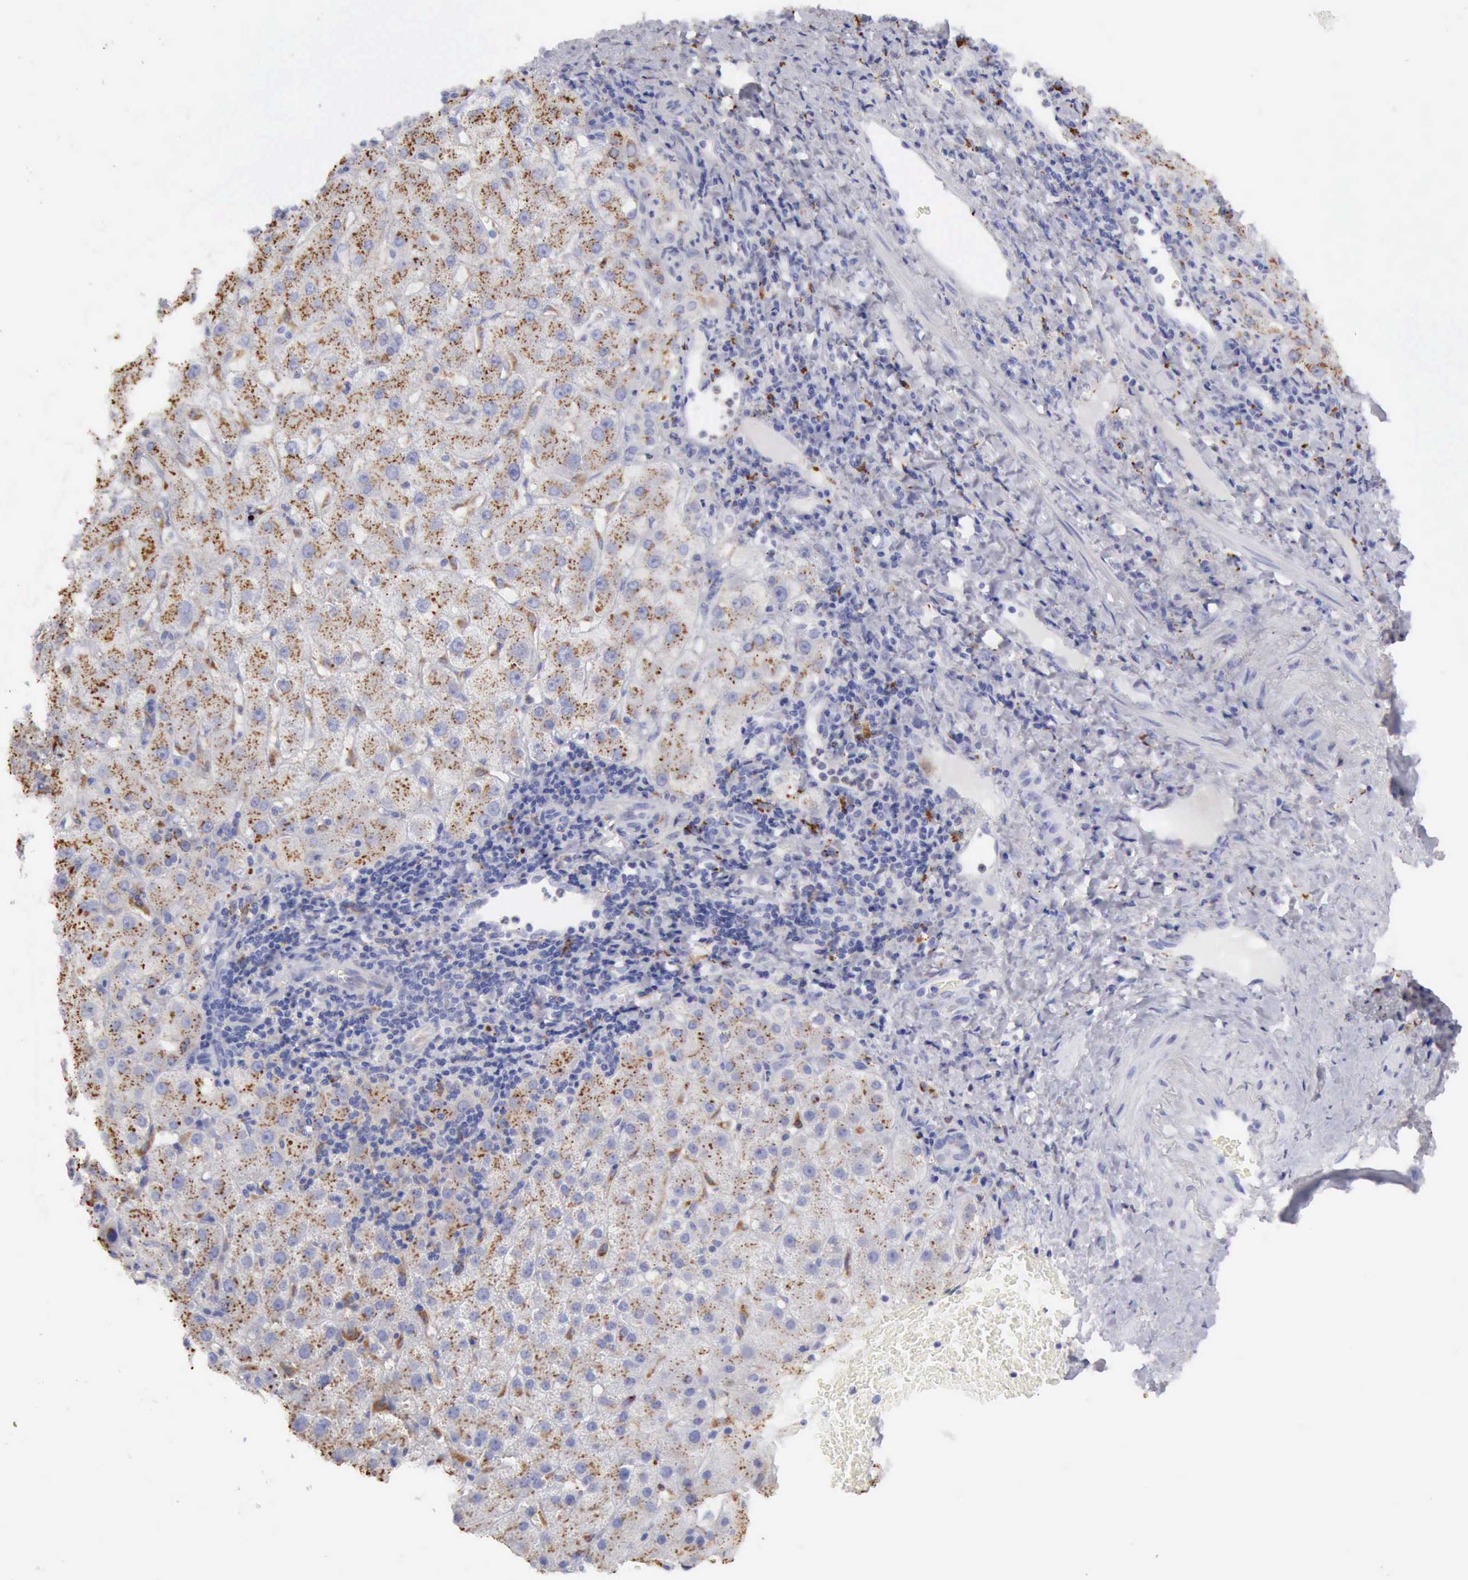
{"staining": {"intensity": "weak", "quantity": "25%-75%", "location": "cytoplasmic/membranous"}, "tissue": "liver cancer", "cell_type": "Tumor cells", "image_type": "cancer", "snomed": [{"axis": "morphology", "description": "Cholangiocarcinoma"}, {"axis": "topography", "description": "Liver"}], "caption": "Liver cancer was stained to show a protein in brown. There is low levels of weak cytoplasmic/membranous expression in approximately 25%-75% of tumor cells. The protein of interest is shown in brown color, while the nuclei are stained blue.", "gene": "CTSS", "patient": {"sex": "female", "age": 79}}